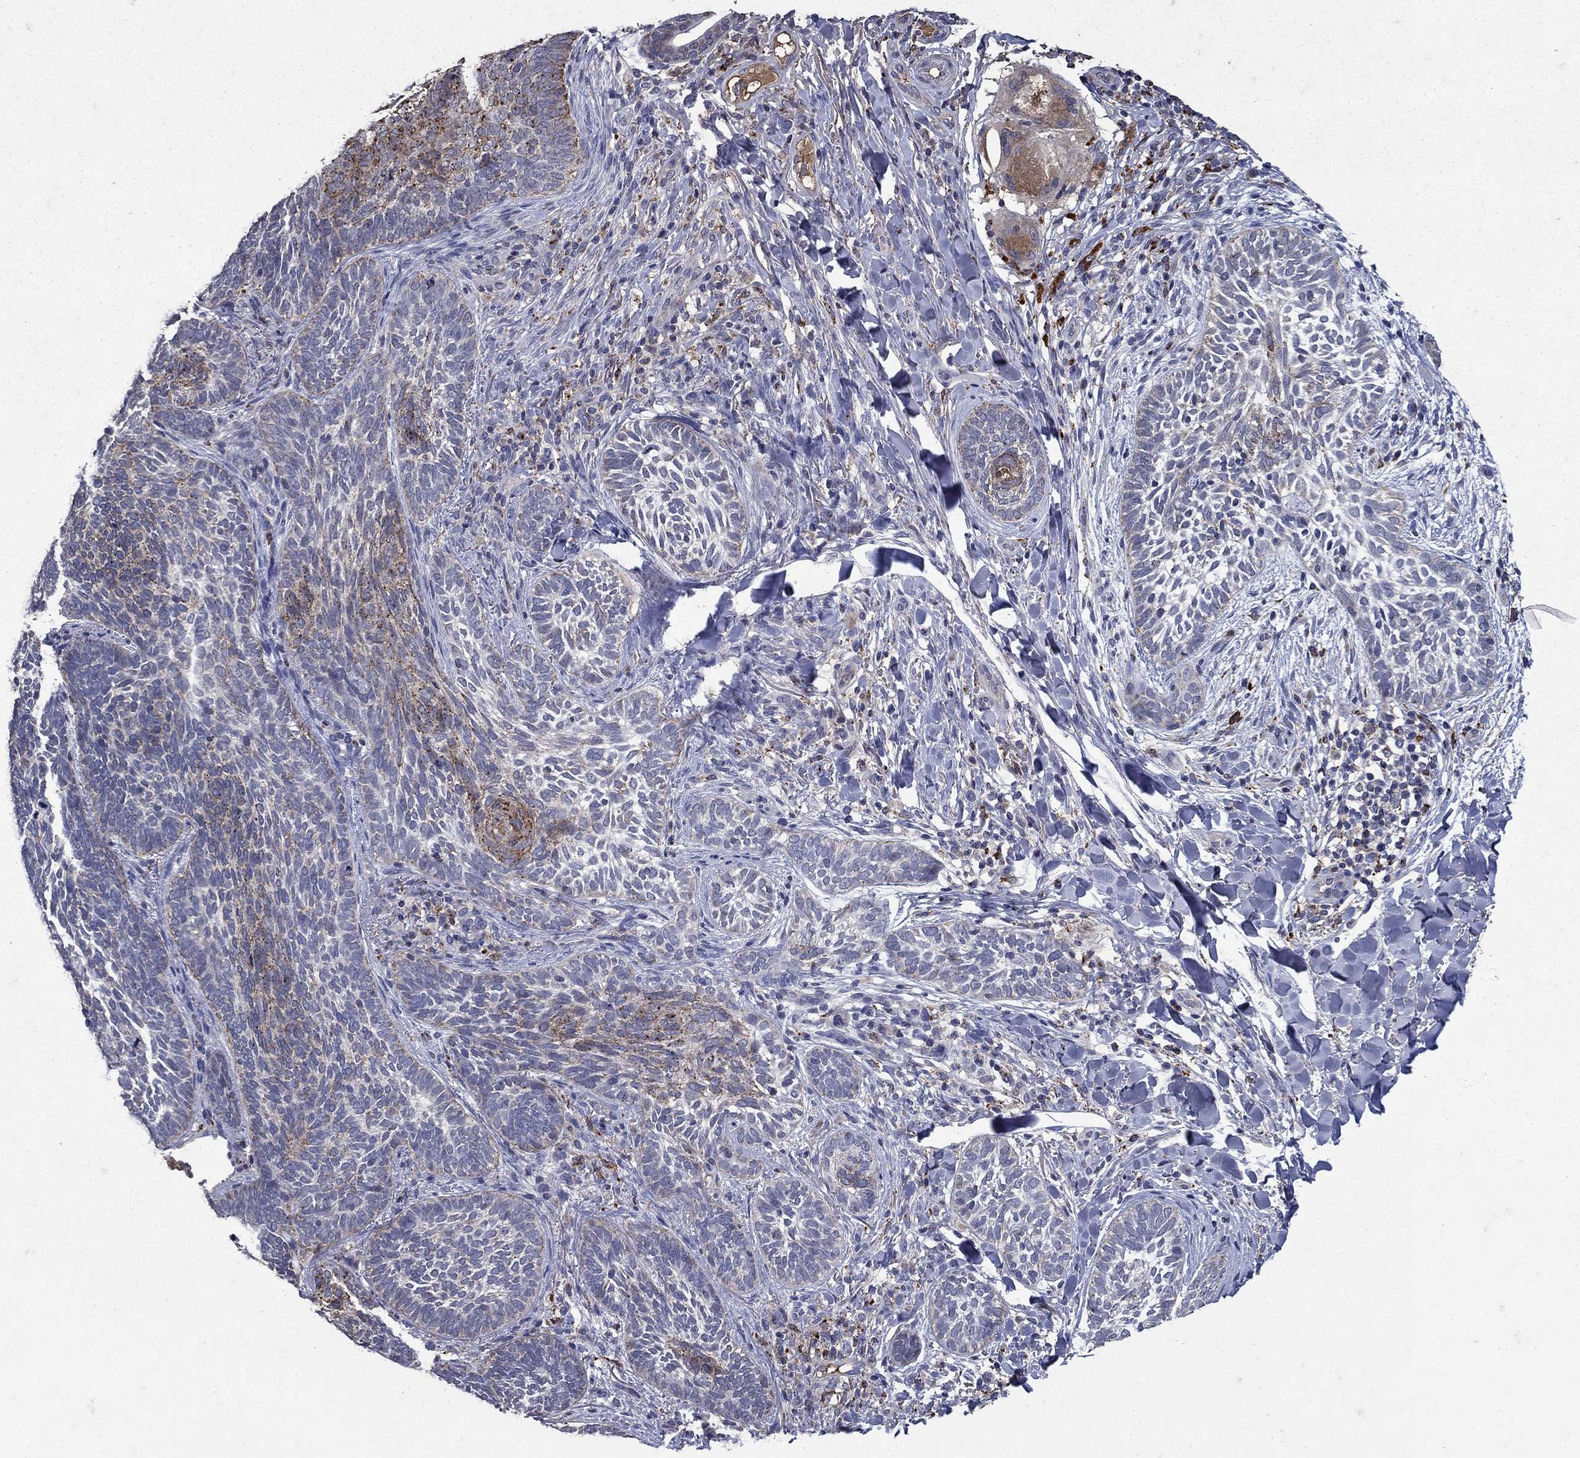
{"staining": {"intensity": "moderate", "quantity": "<25%", "location": "cytoplasmic/membranous"}, "tissue": "skin cancer", "cell_type": "Tumor cells", "image_type": "cancer", "snomed": [{"axis": "morphology", "description": "Normal tissue, NOS"}, {"axis": "morphology", "description": "Basal cell carcinoma"}, {"axis": "topography", "description": "Skin"}], "caption": "Human skin basal cell carcinoma stained for a protein (brown) reveals moderate cytoplasmic/membranous positive staining in about <25% of tumor cells.", "gene": "NPC2", "patient": {"sex": "male", "age": 46}}